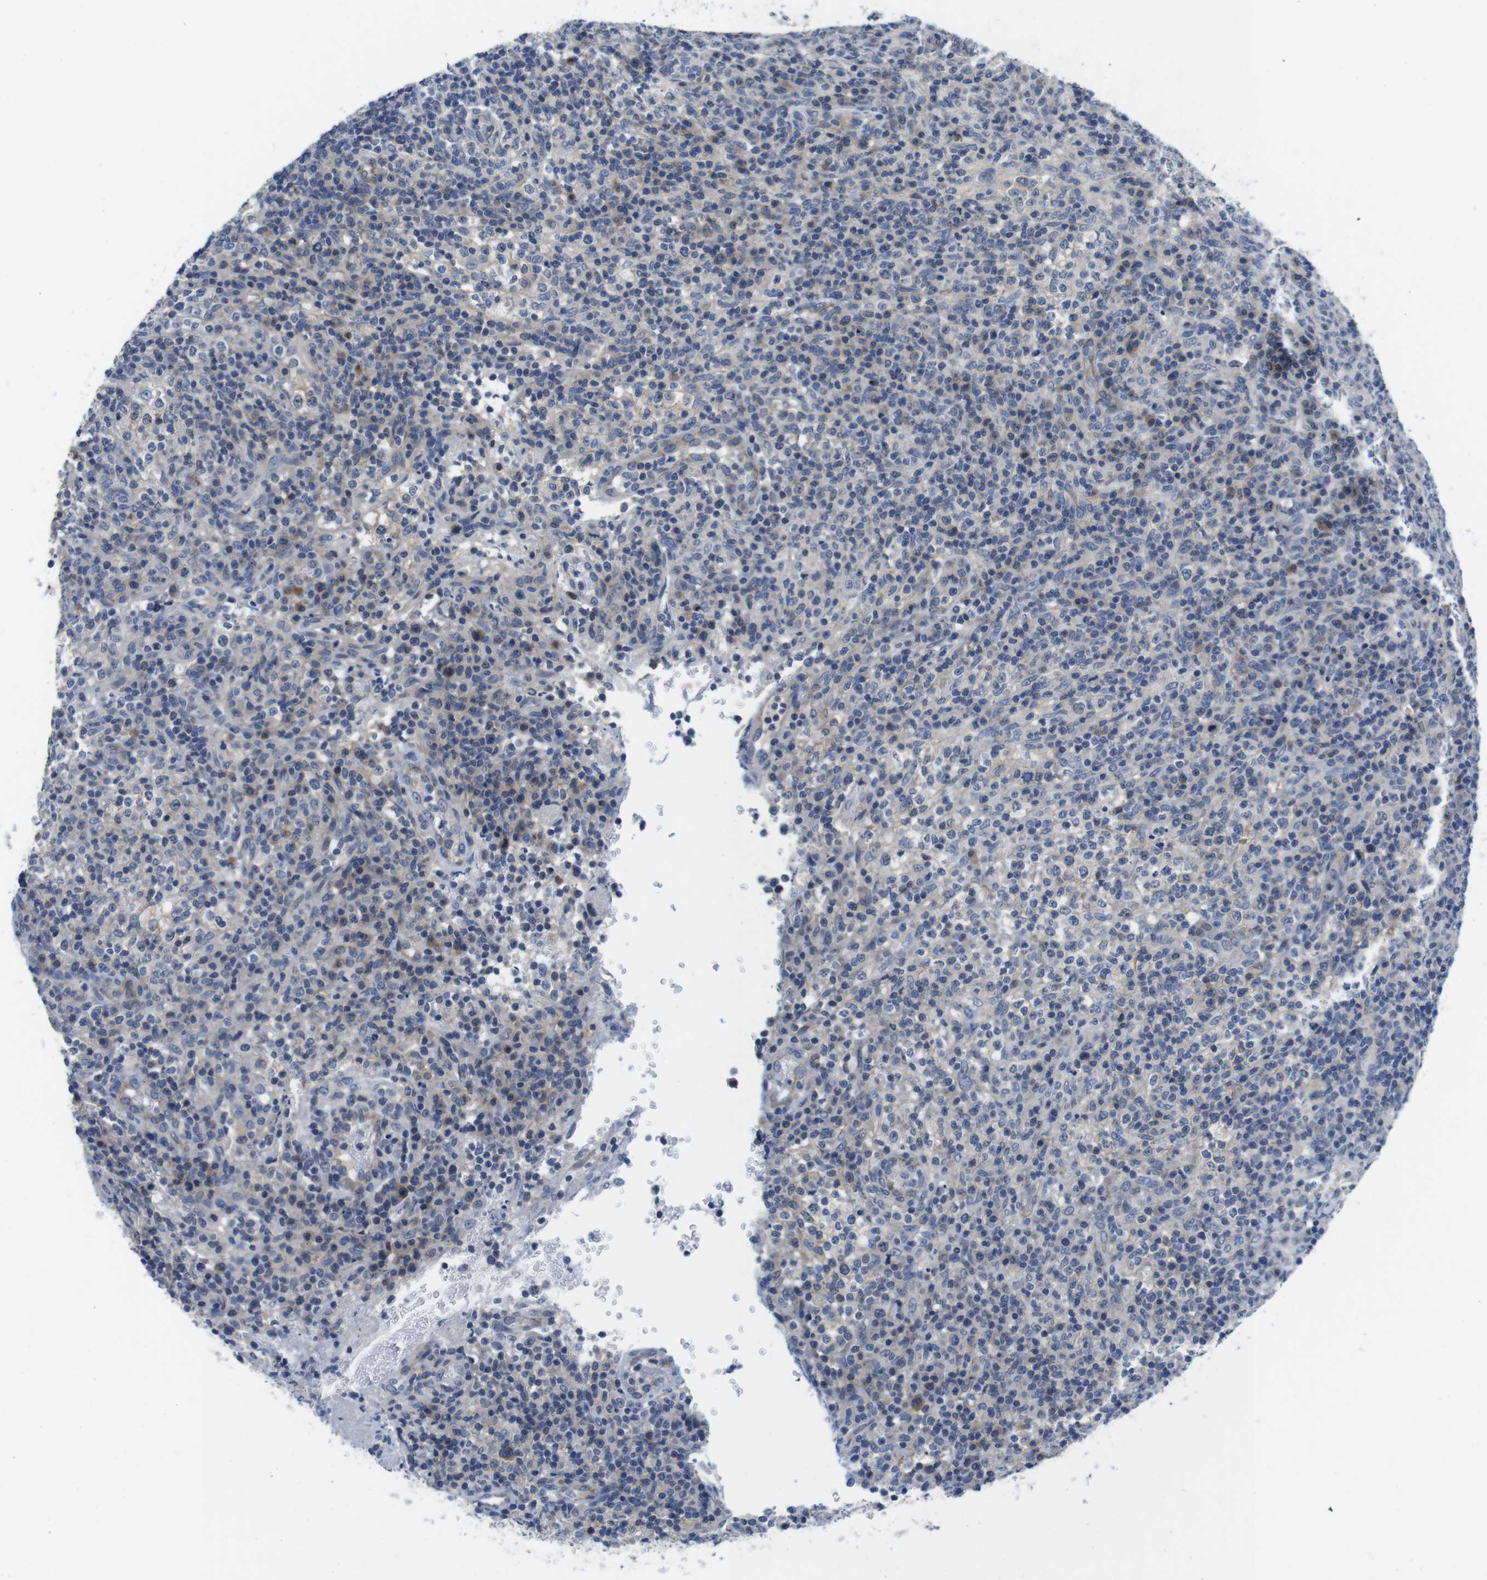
{"staining": {"intensity": "negative", "quantity": "none", "location": "none"}, "tissue": "lymphoma", "cell_type": "Tumor cells", "image_type": "cancer", "snomed": [{"axis": "morphology", "description": "Malignant lymphoma, non-Hodgkin's type, High grade"}, {"axis": "topography", "description": "Lymph node"}], "caption": "Immunohistochemical staining of high-grade malignant lymphoma, non-Hodgkin's type reveals no significant staining in tumor cells. (DAB immunohistochemistry with hematoxylin counter stain).", "gene": "SCRIB", "patient": {"sex": "female", "age": 76}}